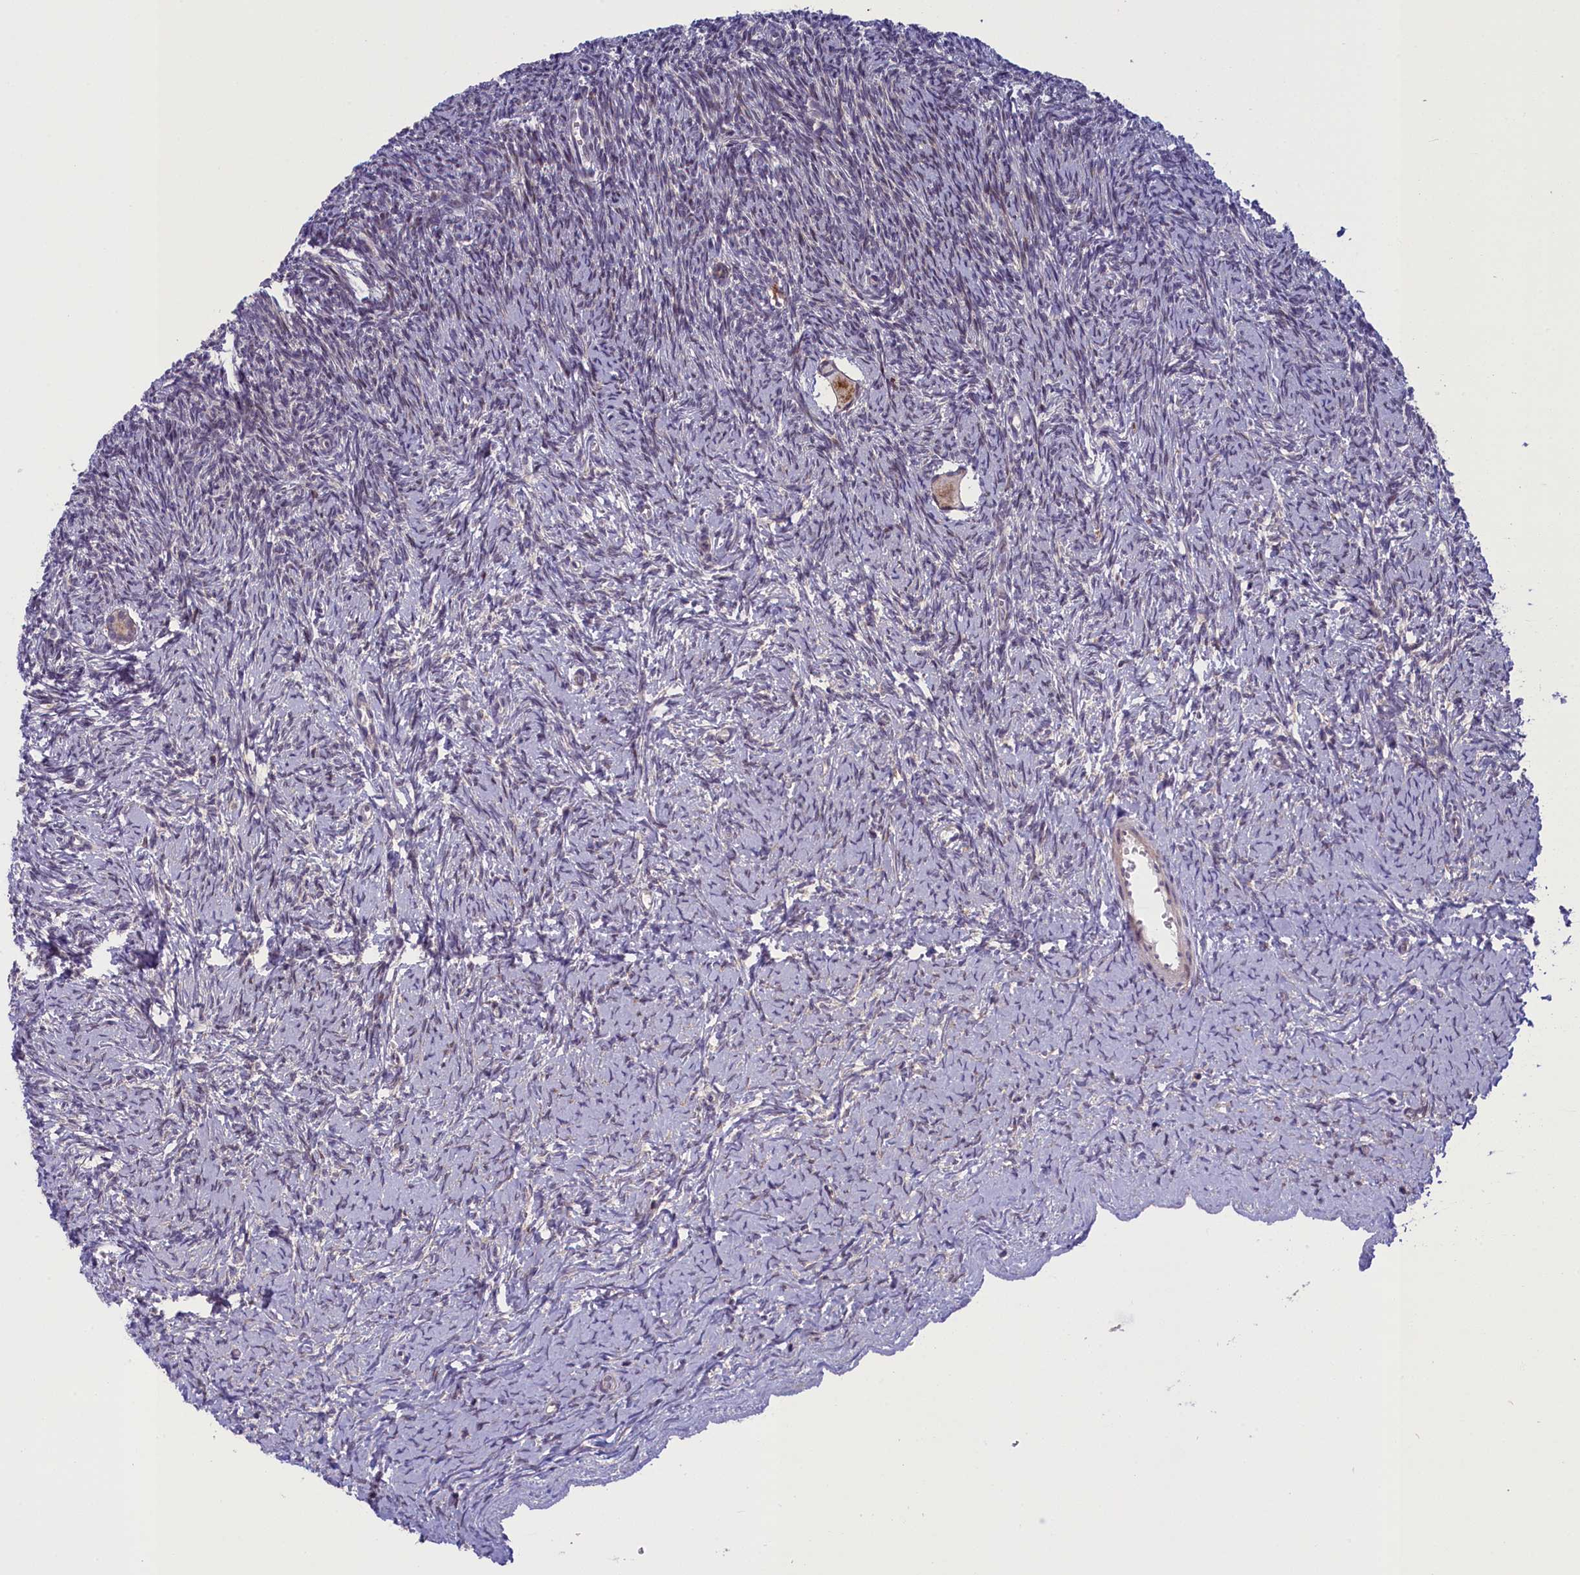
{"staining": {"intensity": "weak", "quantity": ">75%", "location": "cytoplasmic/membranous"}, "tissue": "ovary", "cell_type": "Follicle cells", "image_type": "normal", "snomed": [{"axis": "morphology", "description": "Normal tissue, NOS"}, {"axis": "topography", "description": "Ovary"}], "caption": "About >75% of follicle cells in normal ovary show weak cytoplasmic/membranous protein positivity as visualized by brown immunohistochemical staining.", "gene": "CCL23", "patient": {"sex": "female", "age": 39}}